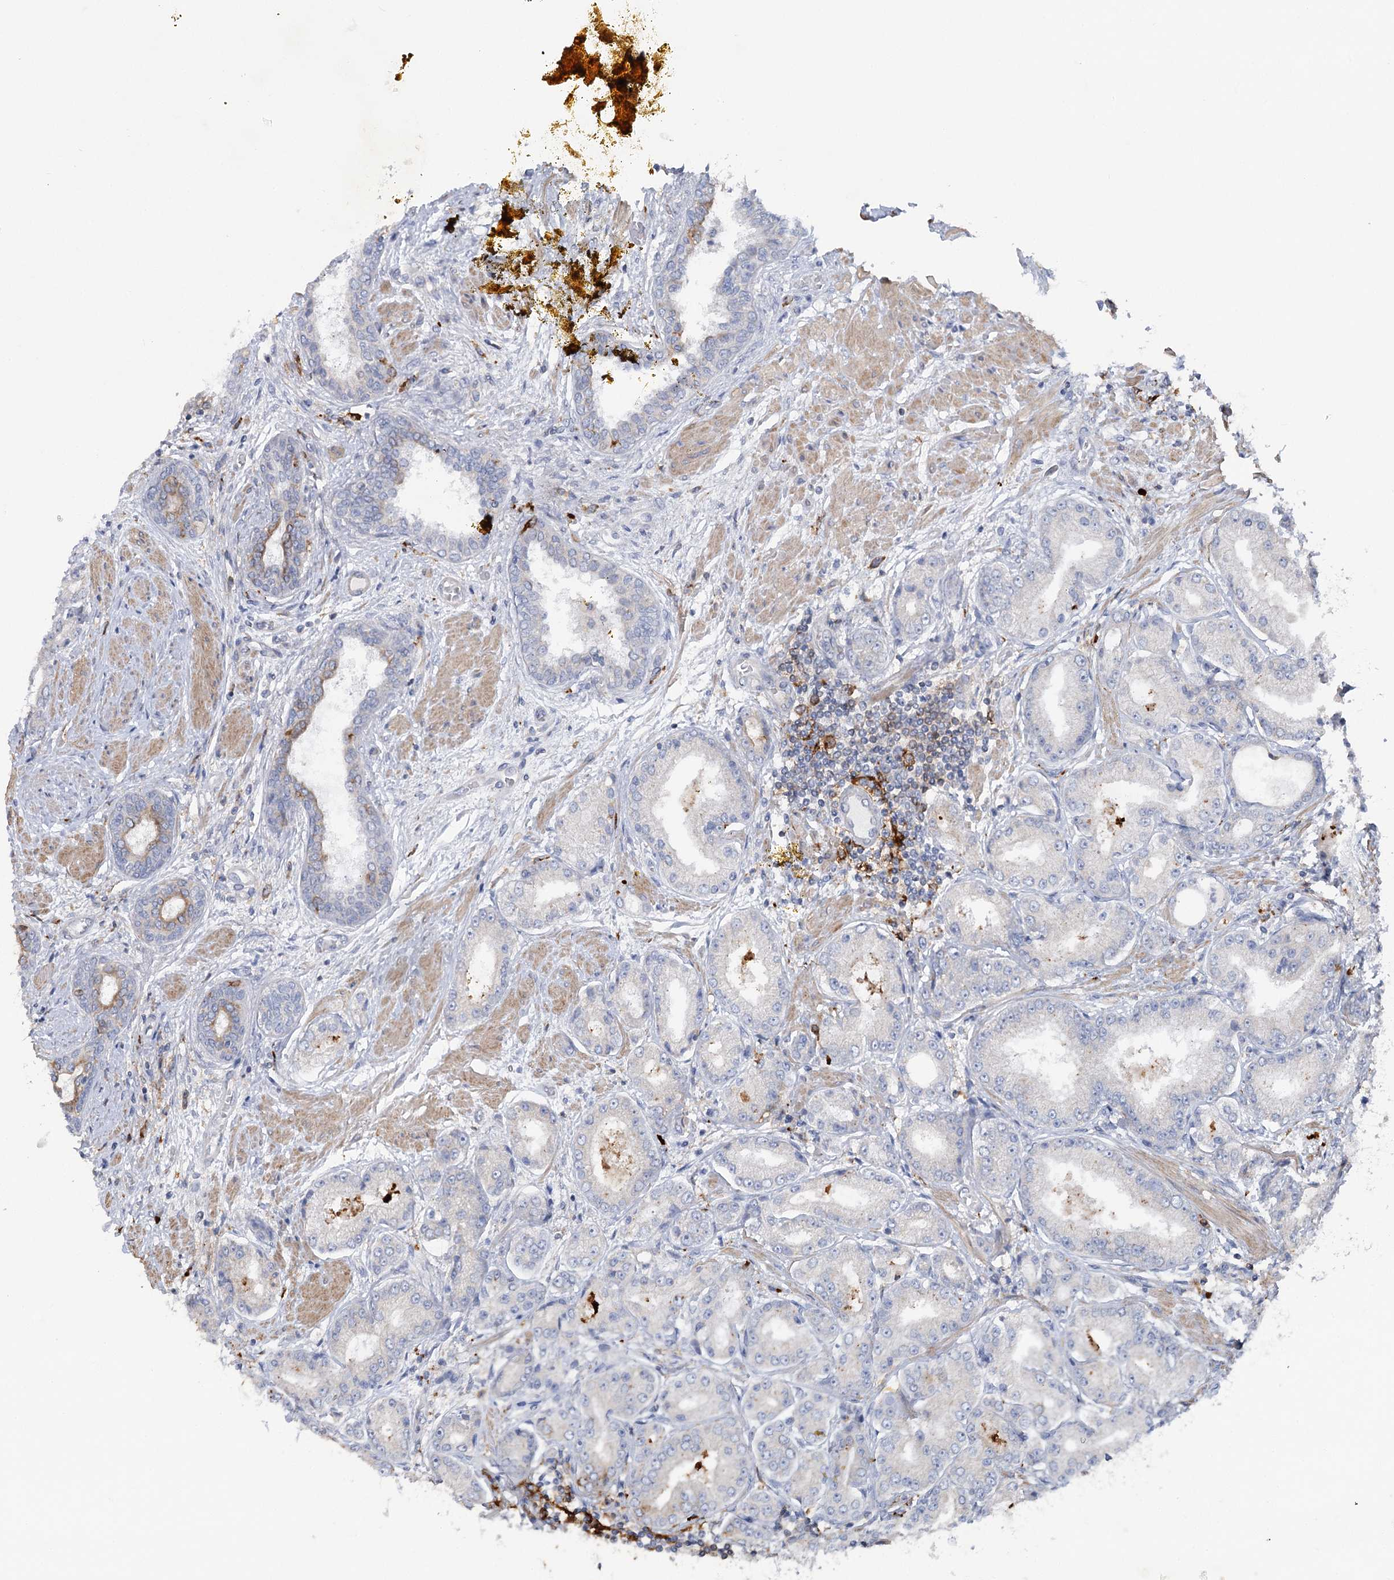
{"staining": {"intensity": "negative", "quantity": "none", "location": "none"}, "tissue": "prostate cancer", "cell_type": "Tumor cells", "image_type": "cancer", "snomed": [{"axis": "morphology", "description": "Adenocarcinoma, High grade"}, {"axis": "topography", "description": "Prostate"}], "caption": "High-grade adenocarcinoma (prostate) was stained to show a protein in brown. There is no significant positivity in tumor cells.", "gene": "SCN11A", "patient": {"sex": "male", "age": 59}}